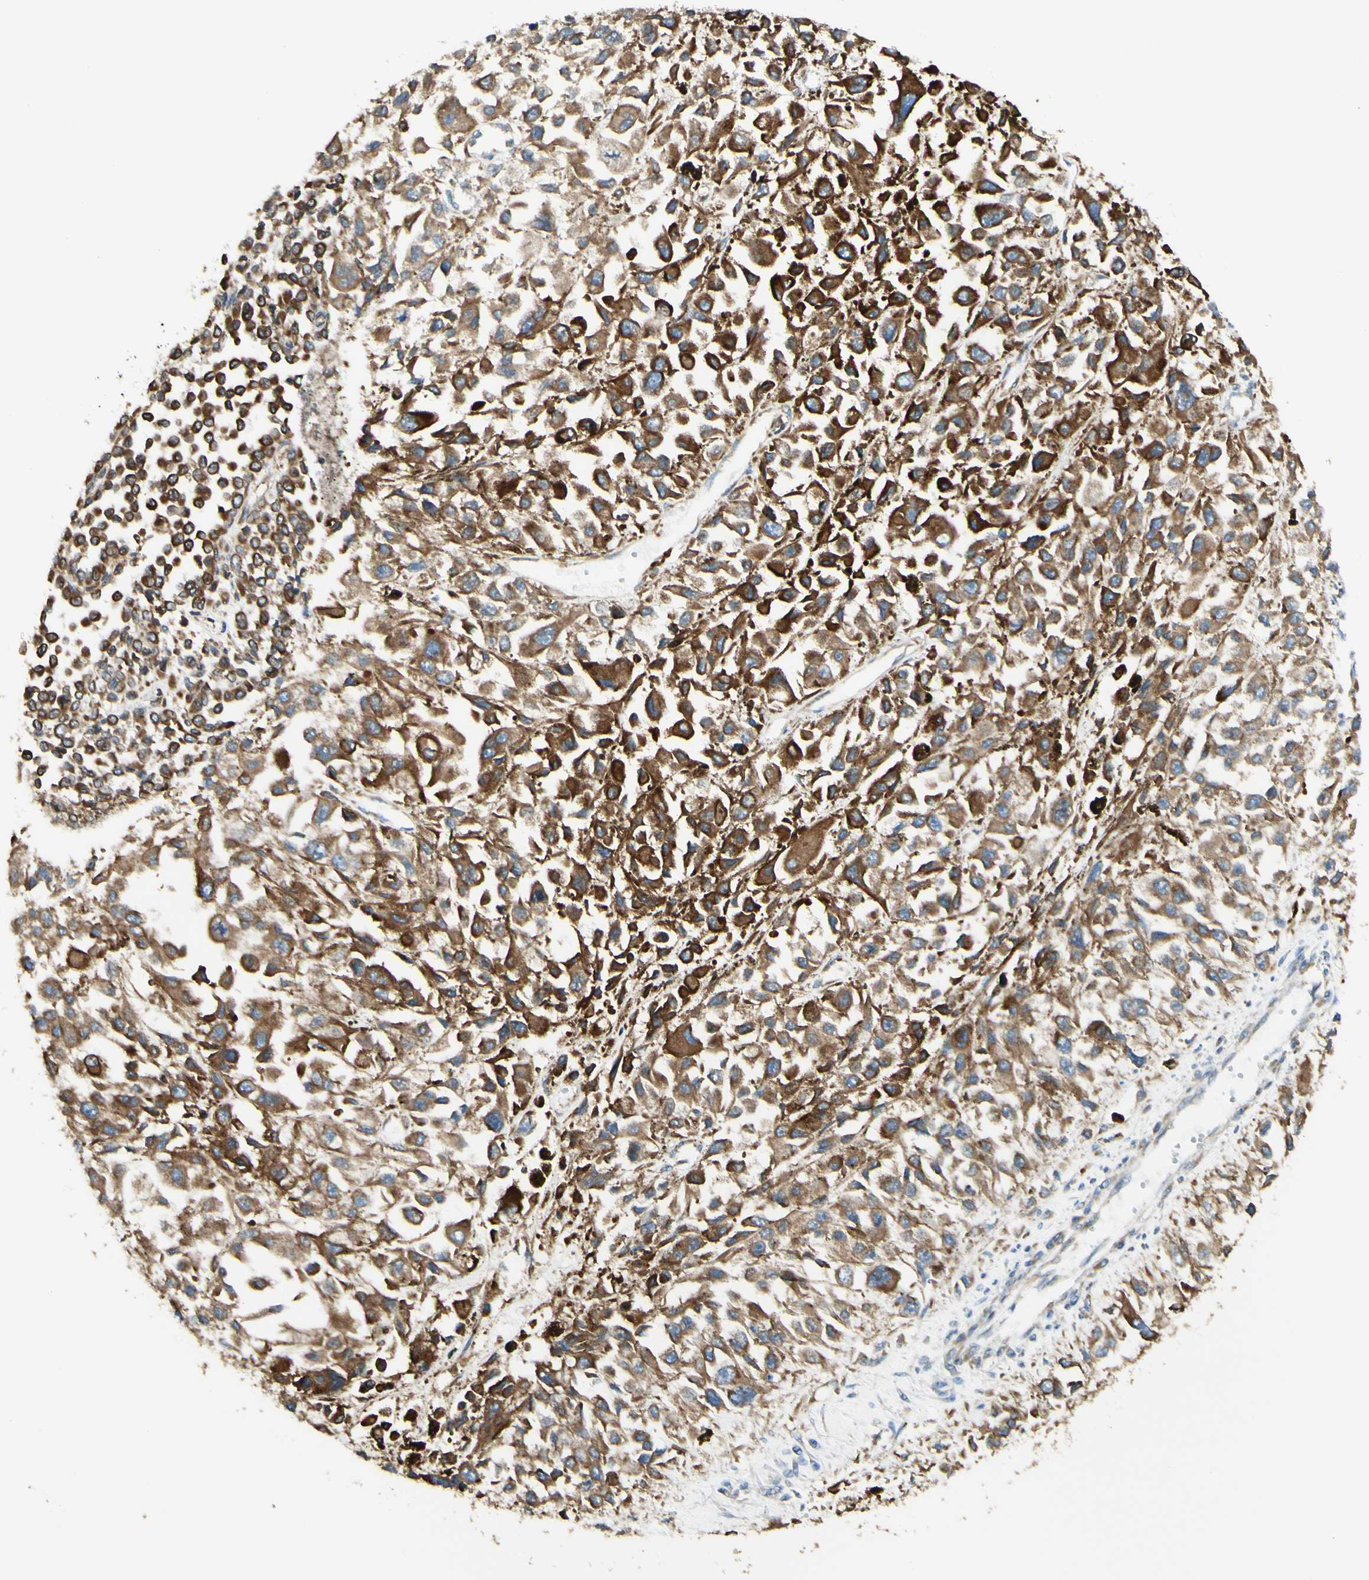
{"staining": {"intensity": "moderate", "quantity": ">75%", "location": "cytoplasmic/membranous"}, "tissue": "melanoma", "cell_type": "Tumor cells", "image_type": "cancer", "snomed": [{"axis": "morphology", "description": "Malignant melanoma, Metastatic site"}, {"axis": "topography", "description": "Lymph node"}], "caption": "About >75% of tumor cells in malignant melanoma (metastatic site) exhibit moderate cytoplasmic/membranous protein expression as visualized by brown immunohistochemical staining.", "gene": "DNAJB11", "patient": {"sex": "male", "age": 59}}